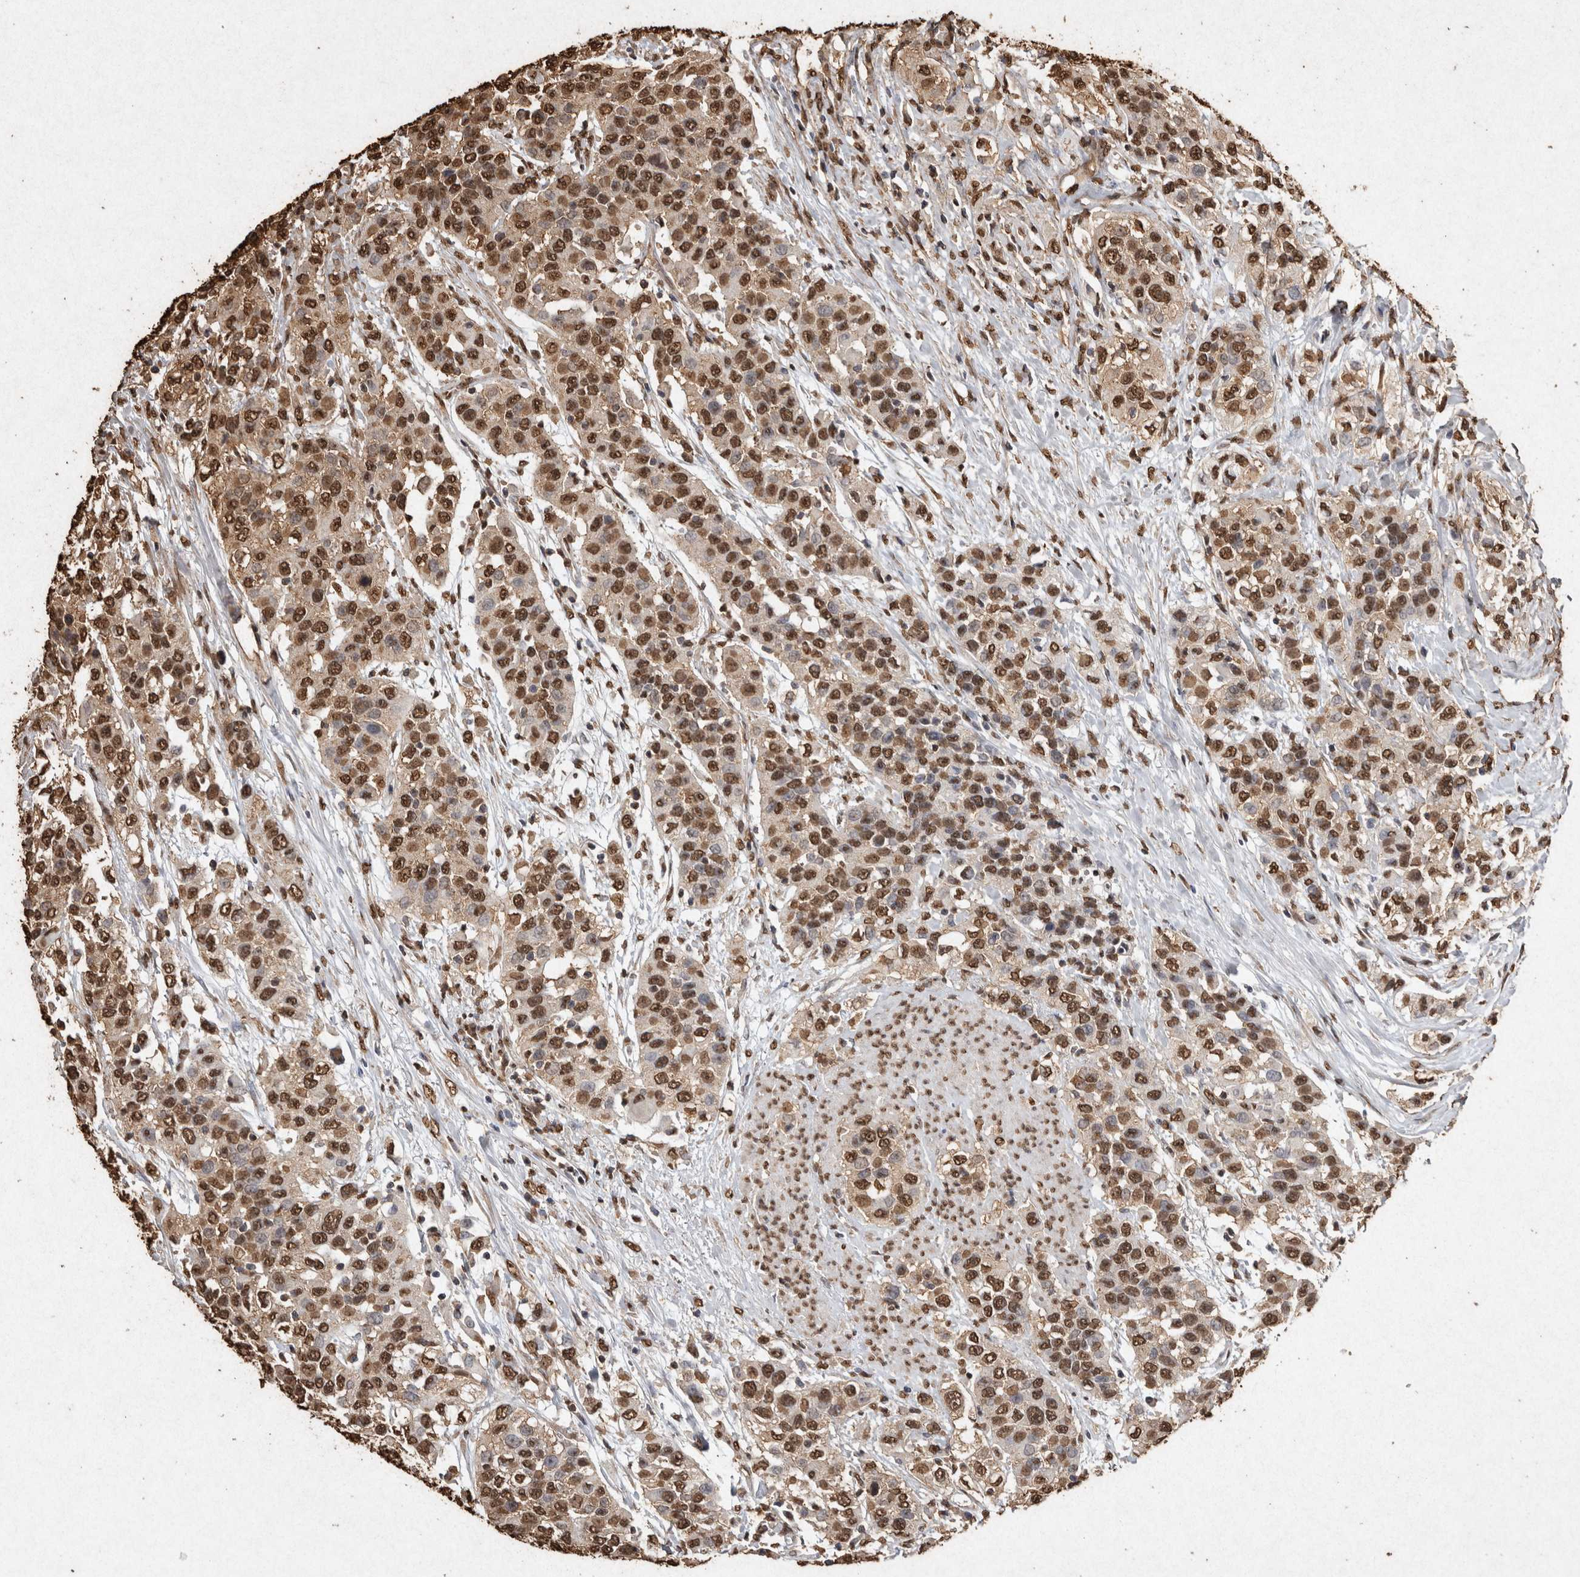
{"staining": {"intensity": "moderate", "quantity": ">75%", "location": "nuclear"}, "tissue": "urothelial cancer", "cell_type": "Tumor cells", "image_type": "cancer", "snomed": [{"axis": "morphology", "description": "Urothelial carcinoma, High grade"}, {"axis": "topography", "description": "Urinary bladder"}], "caption": "Immunohistochemical staining of urothelial cancer displays medium levels of moderate nuclear protein expression in about >75% of tumor cells. (DAB IHC, brown staining for protein, blue staining for nuclei).", "gene": "FSTL3", "patient": {"sex": "female", "age": 80}}